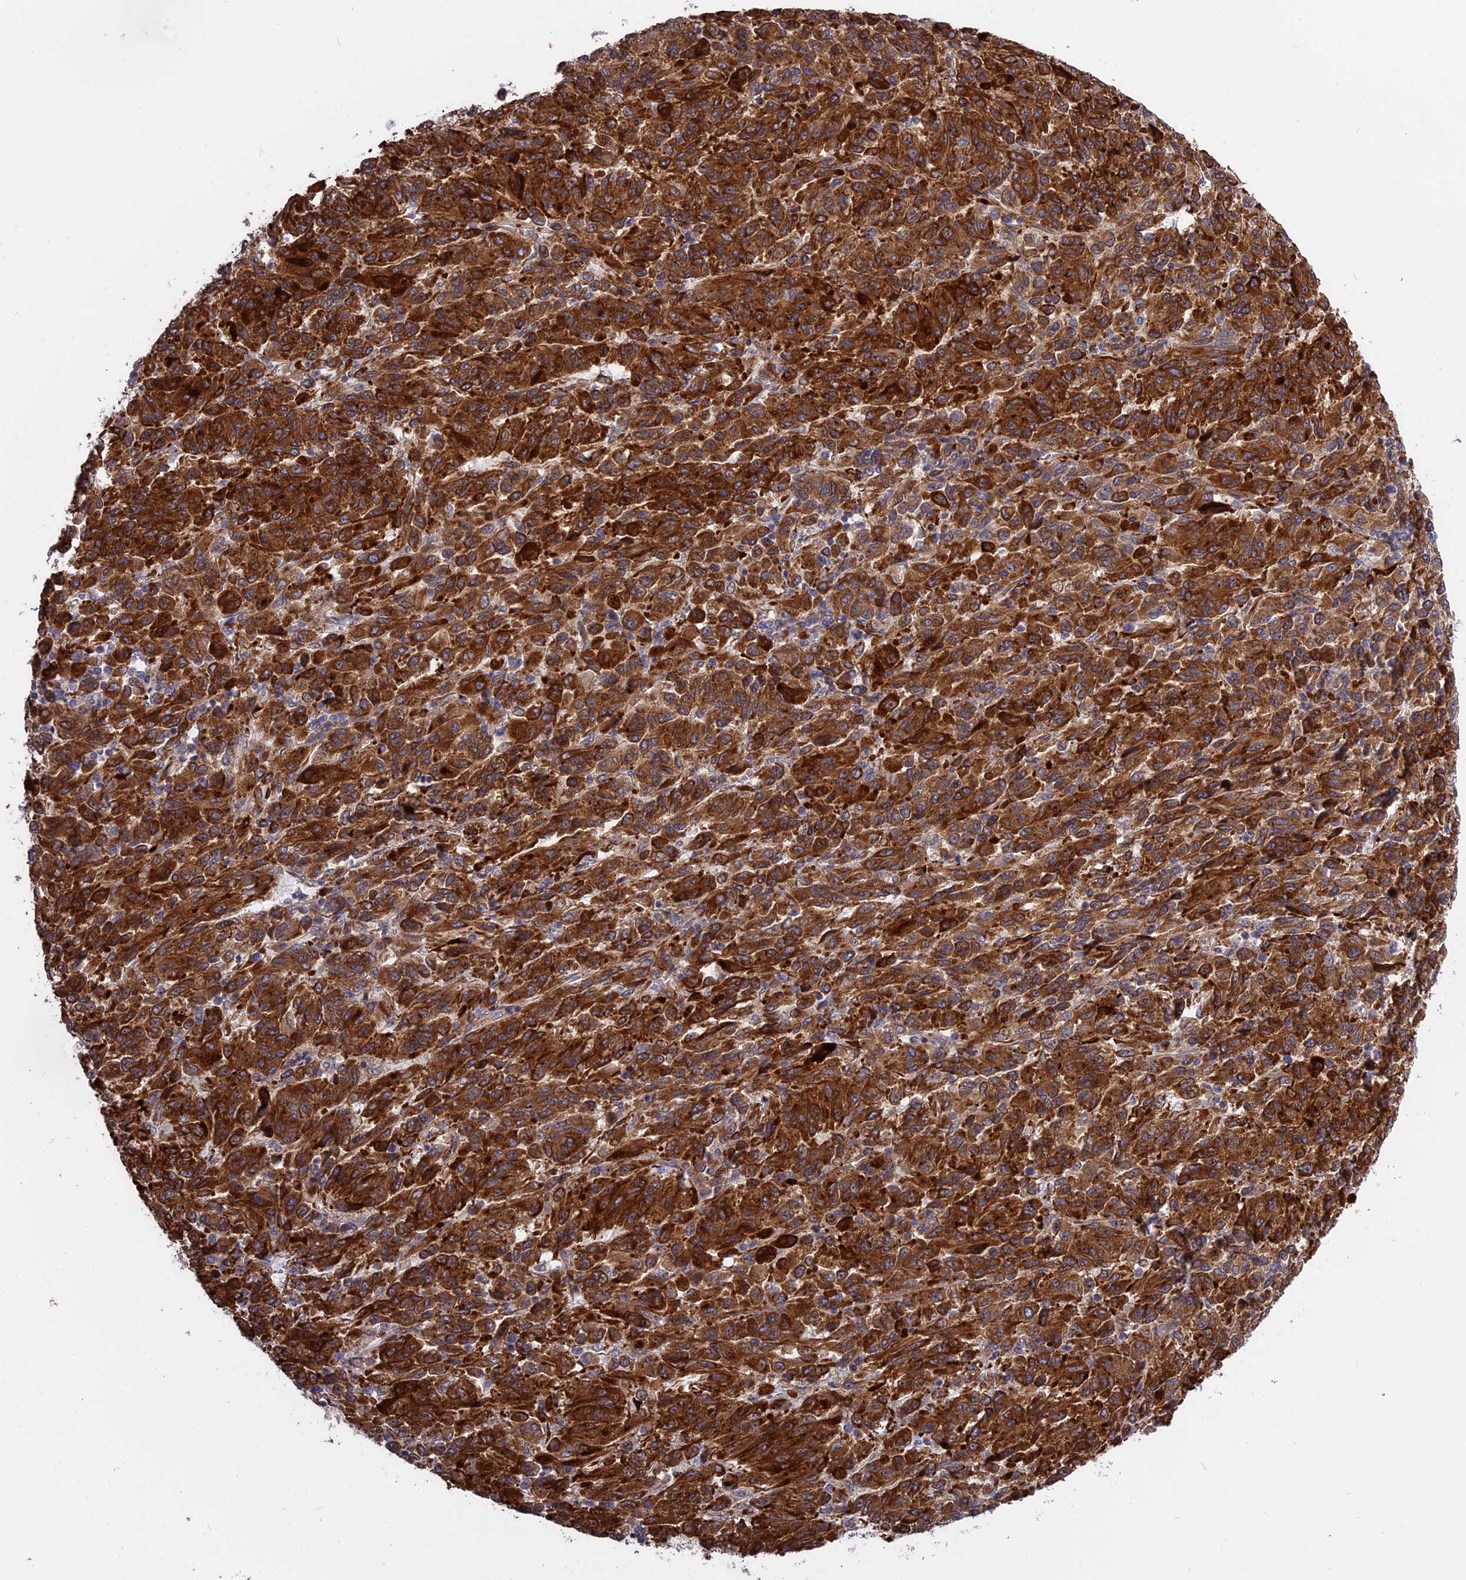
{"staining": {"intensity": "strong", "quantity": ">75%", "location": "cytoplasmic/membranous"}, "tissue": "melanoma", "cell_type": "Tumor cells", "image_type": "cancer", "snomed": [{"axis": "morphology", "description": "Malignant melanoma, Metastatic site"}, {"axis": "topography", "description": "Lung"}], "caption": "Protein expression analysis of human malignant melanoma (metastatic site) reveals strong cytoplasmic/membranous staining in approximately >75% of tumor cells.", "gene": "DDX60L", "patient": {"sex": "male", "age": 64}}